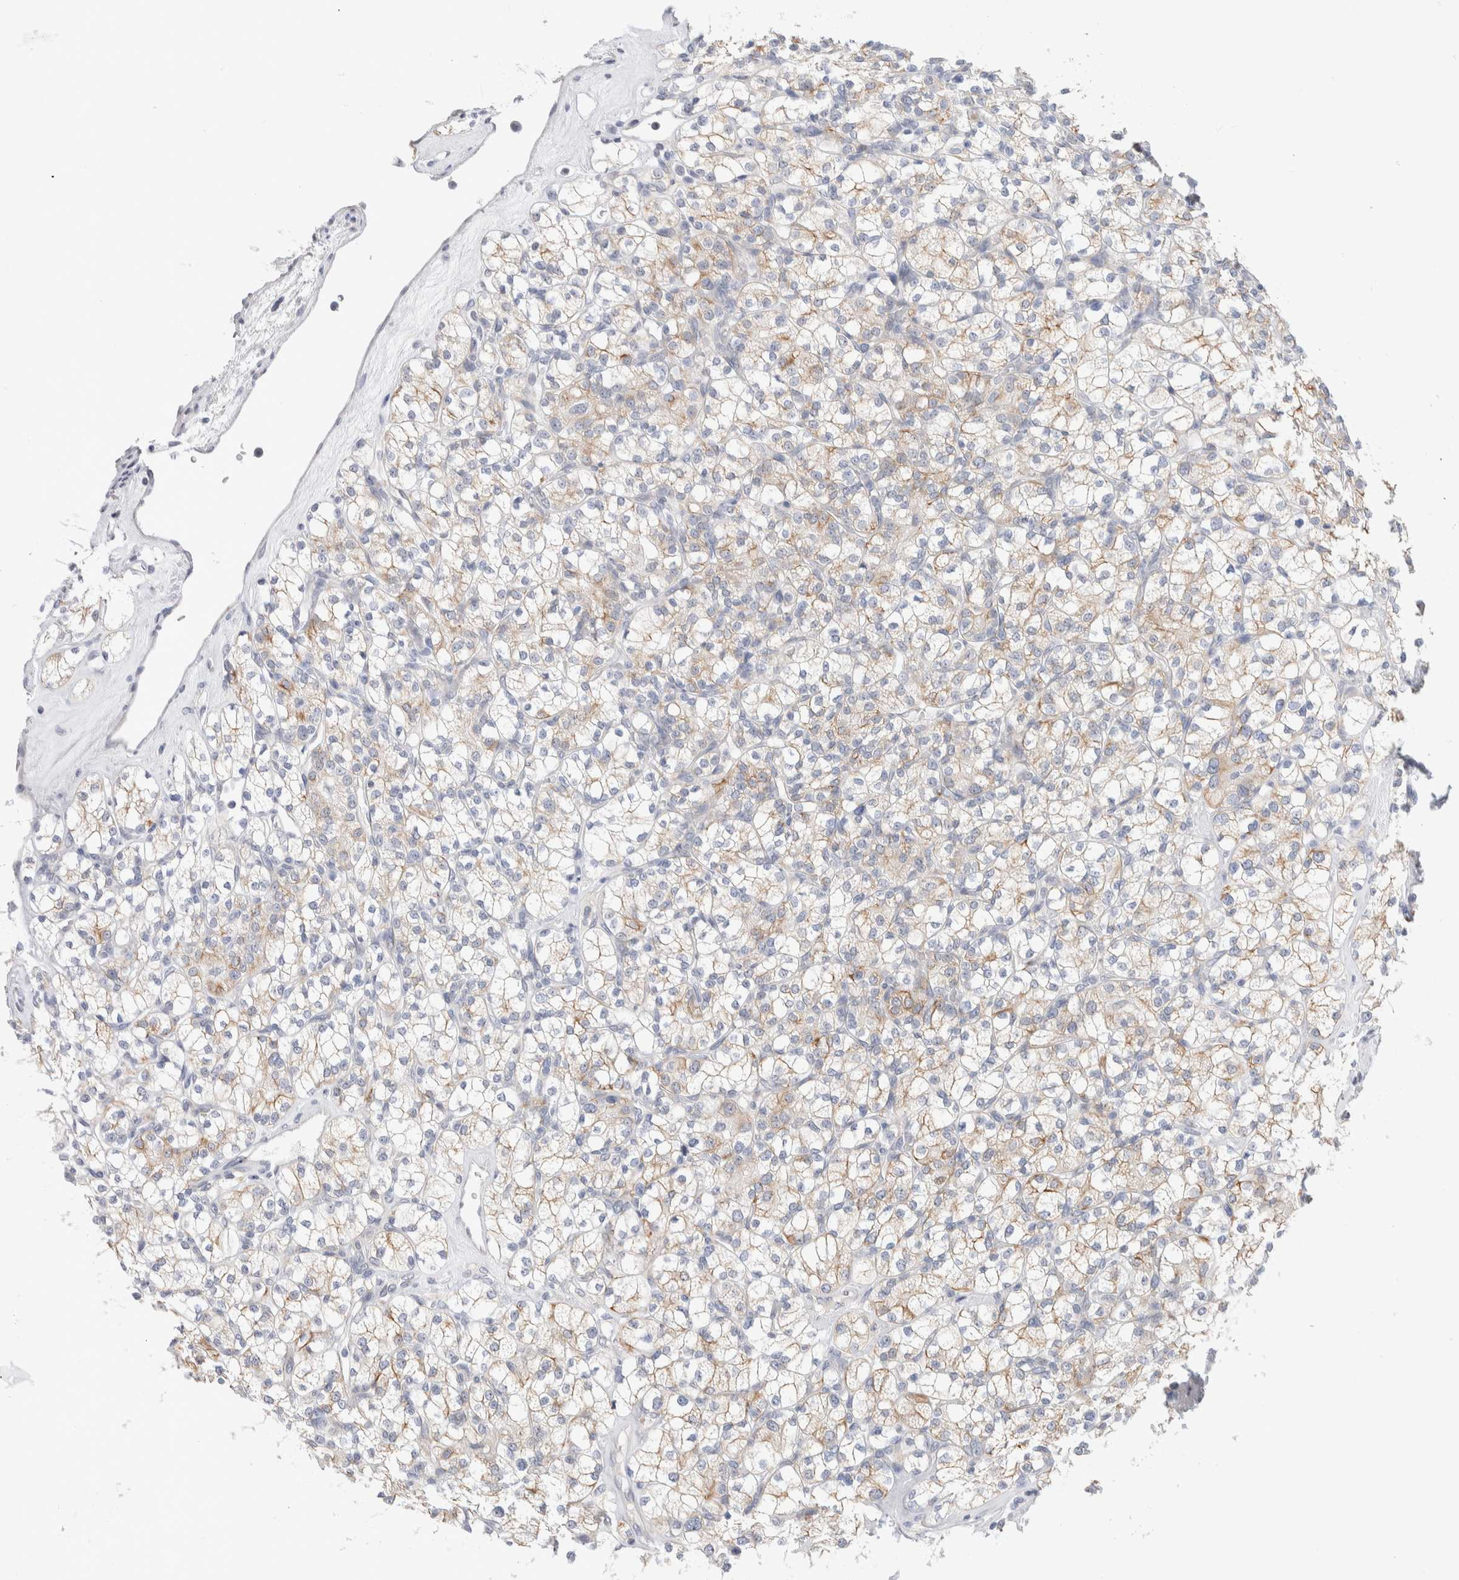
{"staining": {"intensity": "weak", "quantity": ">75%", "location": "cytoplasmic/membranous"}, "tissue": "renal cancer", "cell_type": "Tumor cells", "image_type": "cancer", "snomed": [{"axis": "morphology", "description": "Adenocarcinoma, NOS"}, {"axis": "topography", "description": "Kidney"}], "caption": "Protein staining reveals weak cytoplasmic/membranous staining in about >75% of tumor cells in renal adenocarcinoma.", "gene": "C1orf112", "patient": {"sex": "male", "age": 77}}